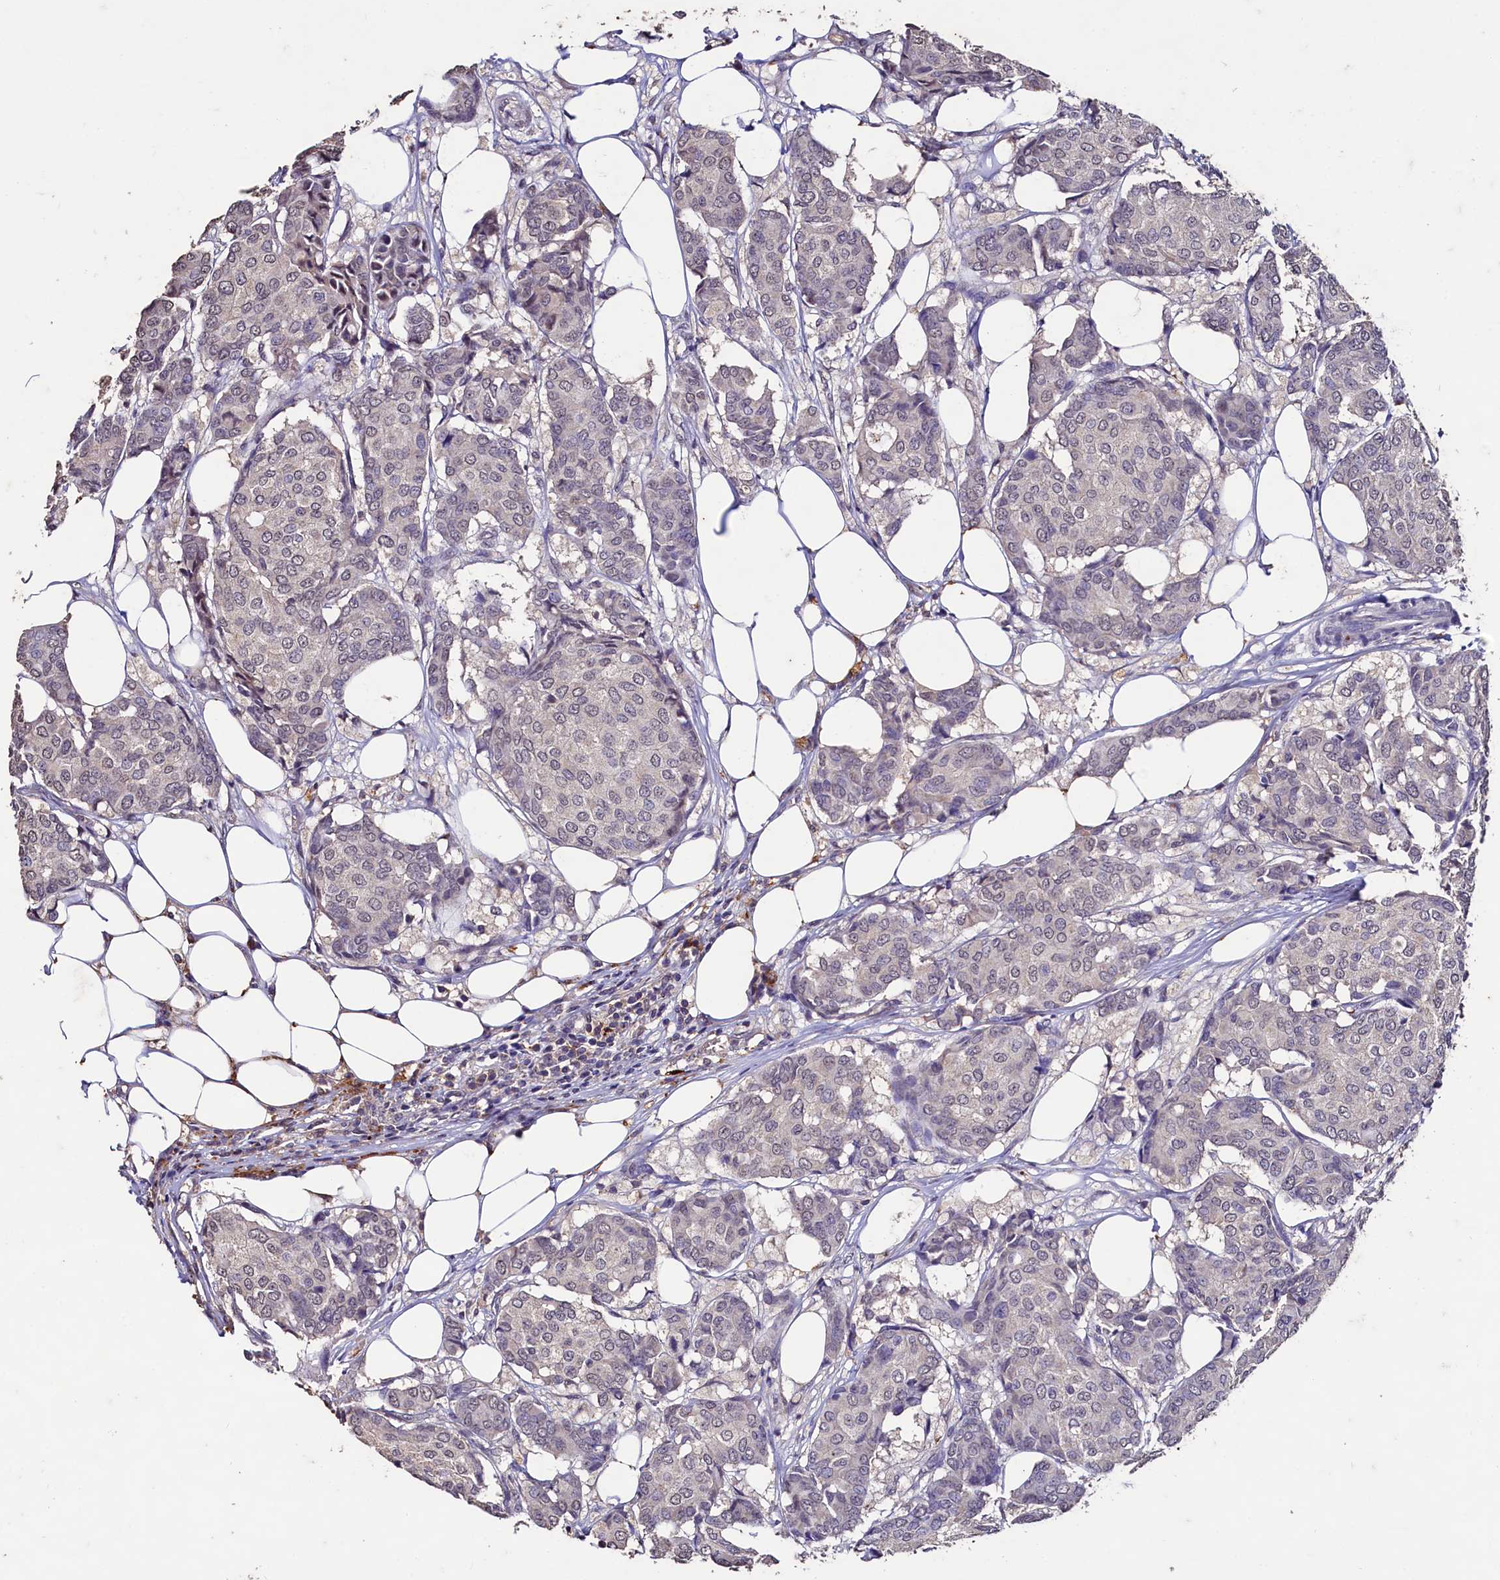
{"staining": {"intensity": "negative", "quantity": "none", "location": "none"}, "tissue": "breast cancer", "cell_type": "Tumor cells", "image_type": "cancer", "snomed": [{"axis": "morphology", "description": "Duct carcinoma"}, {"axis": "topography", "description": "Breast"}], "caption": "This is an IHC micrograph of breast invasive ductal carcinoma. There is no positivity in tumor cells.", "gene": "CSTPP1", "patient": {"sex": "female", "age": 75}}